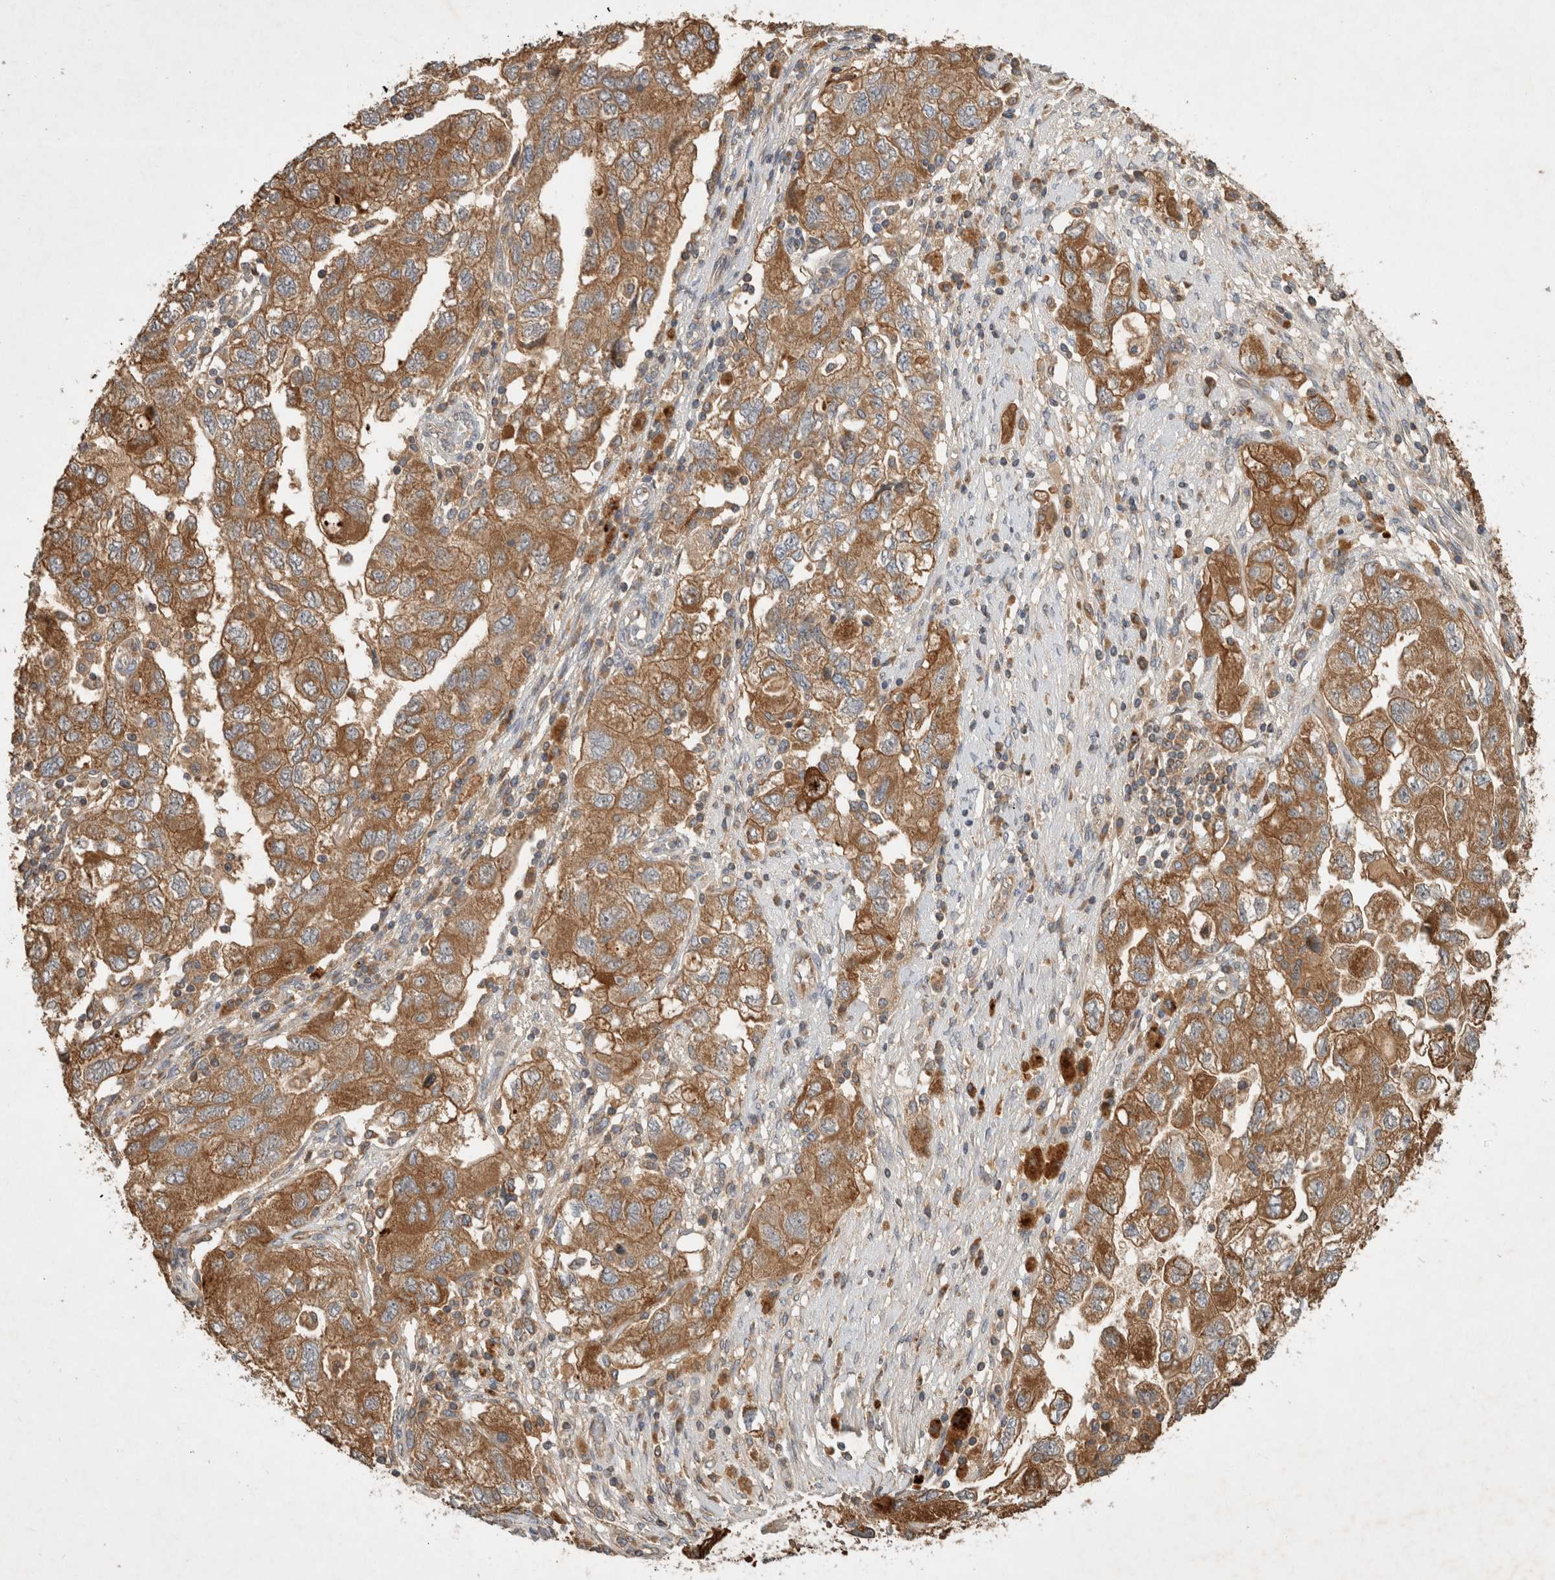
{"staining": {"intensity": "moderate", "quantity": ">75%", "location": "cytoplasmic/membranous"}, "tissue": "ovarian cancer", "cell_type": "Tumor cells", "image_type": "cancer", "snomed": [{"axis": "morphology", "description": "Carcinoma, NOS"}, {"axis": "morphology", "description": "Cystadenocarcinoma, serous, NOS"}, {"axis": "topography", "description": "Ovary"}], "caption": "Immunohistochemical staining of human ovarian cancer (serous cystadenocarcinoma) displays medium levels of moderate cytoplasmic/membranous protein expression in approximately >75% of tumor cells. The staining was performed using DAB (3,3'-diaminobenzidine) to visualize the protein expression in brown, while the nuclei were stained in blue with hematoxylin (Magnification: 20x).", "gene": "SERAC1", "patient": {"sex": "female", "age": 69}}